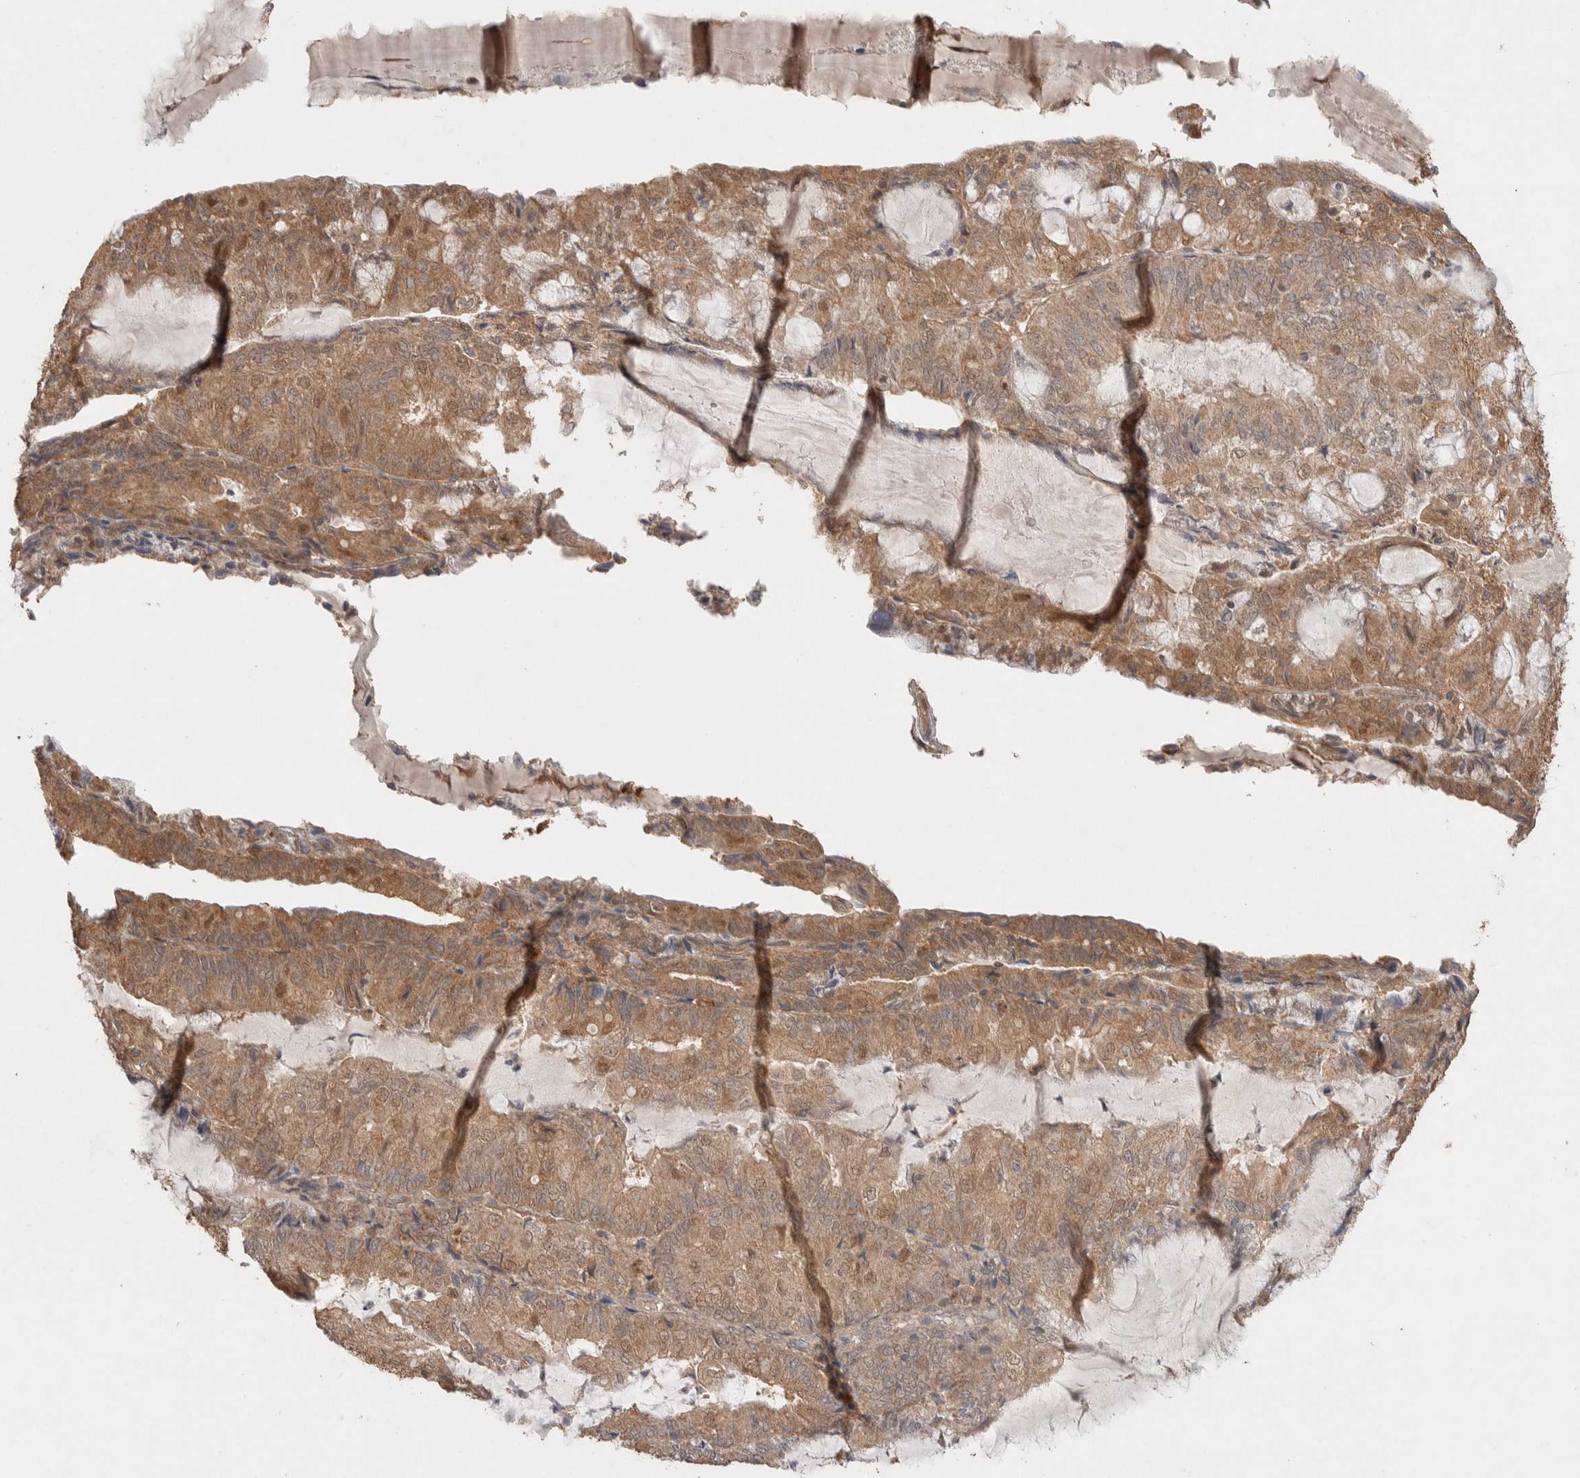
{"staining": {"intensity": "moderate", "quantity": ">75%", "location": "cytoplasmic/membranous"}, "tissue": "endometrial cancer", "cell_type": "Tumor cells", "image_type": "cancer", "snomed": [{"axis": "morphology", "description": "Adenocarcinoma, NOS"}, {"axis": "topography", "description": "Endometrium"}], "caption": "The immunohistochemical stain highlights moderate cytoplasmic/membranous staining in tumor cells of adenocarcinoma (endometrial) tissue. (Brightfield microscopy of DAB IHC at high magnification).", "gene": "KCNJ5", "patient": {"sex": "female", "age": 81}}